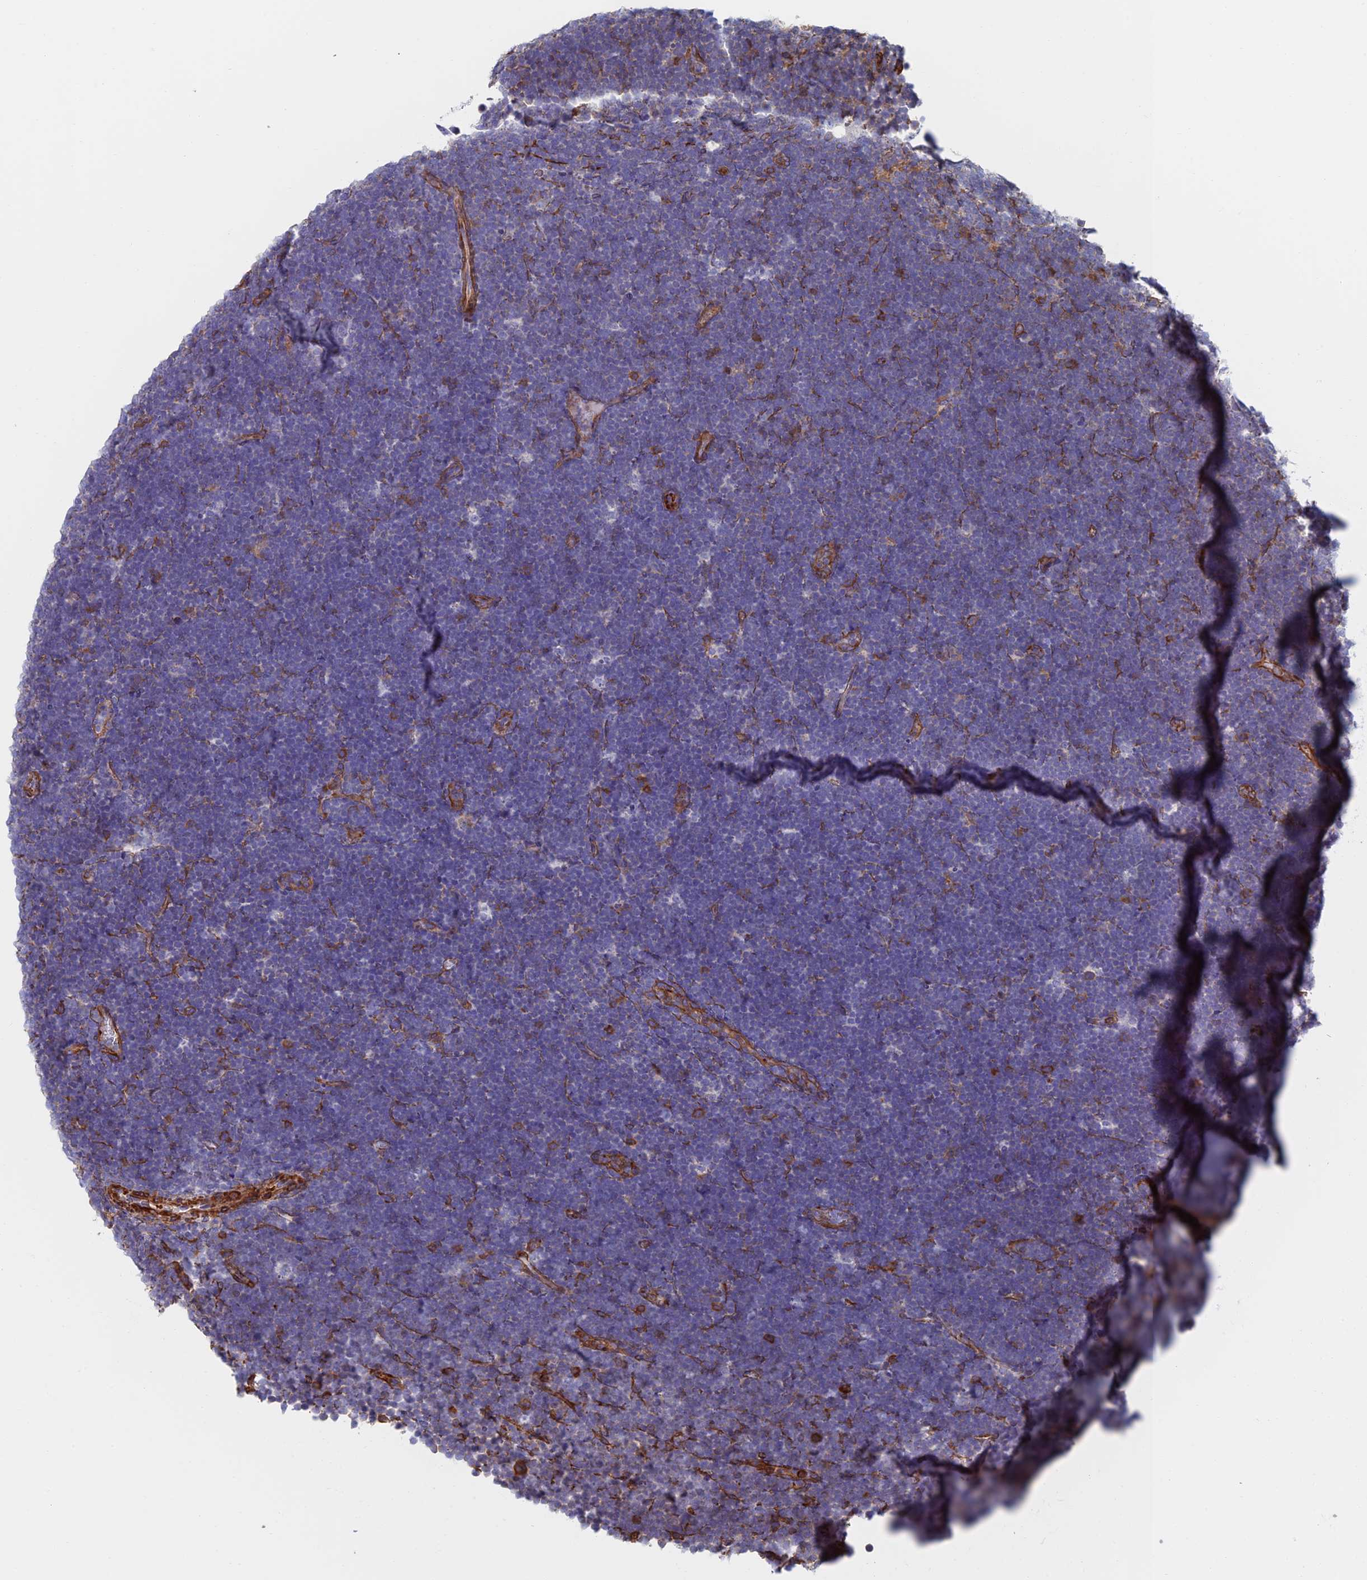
{"staining": {"intensity": "negative", "quantity": "none", "location": "none"}, "tissue": "lymphoma", "cell_type": "Tumor cells", "image_type": "cancer", "snomed": [{"axis": "morphology", "description": "Malignant lymphoma, non-Hodgkin's type, High grade"}, {"axis": "topography", "description": "Lymph node"}], "caption": "There is no significant positivity in tumor cells of lymphoma.", "gene": "PAK4", "patient": {"sex": "male", "age": 13}}